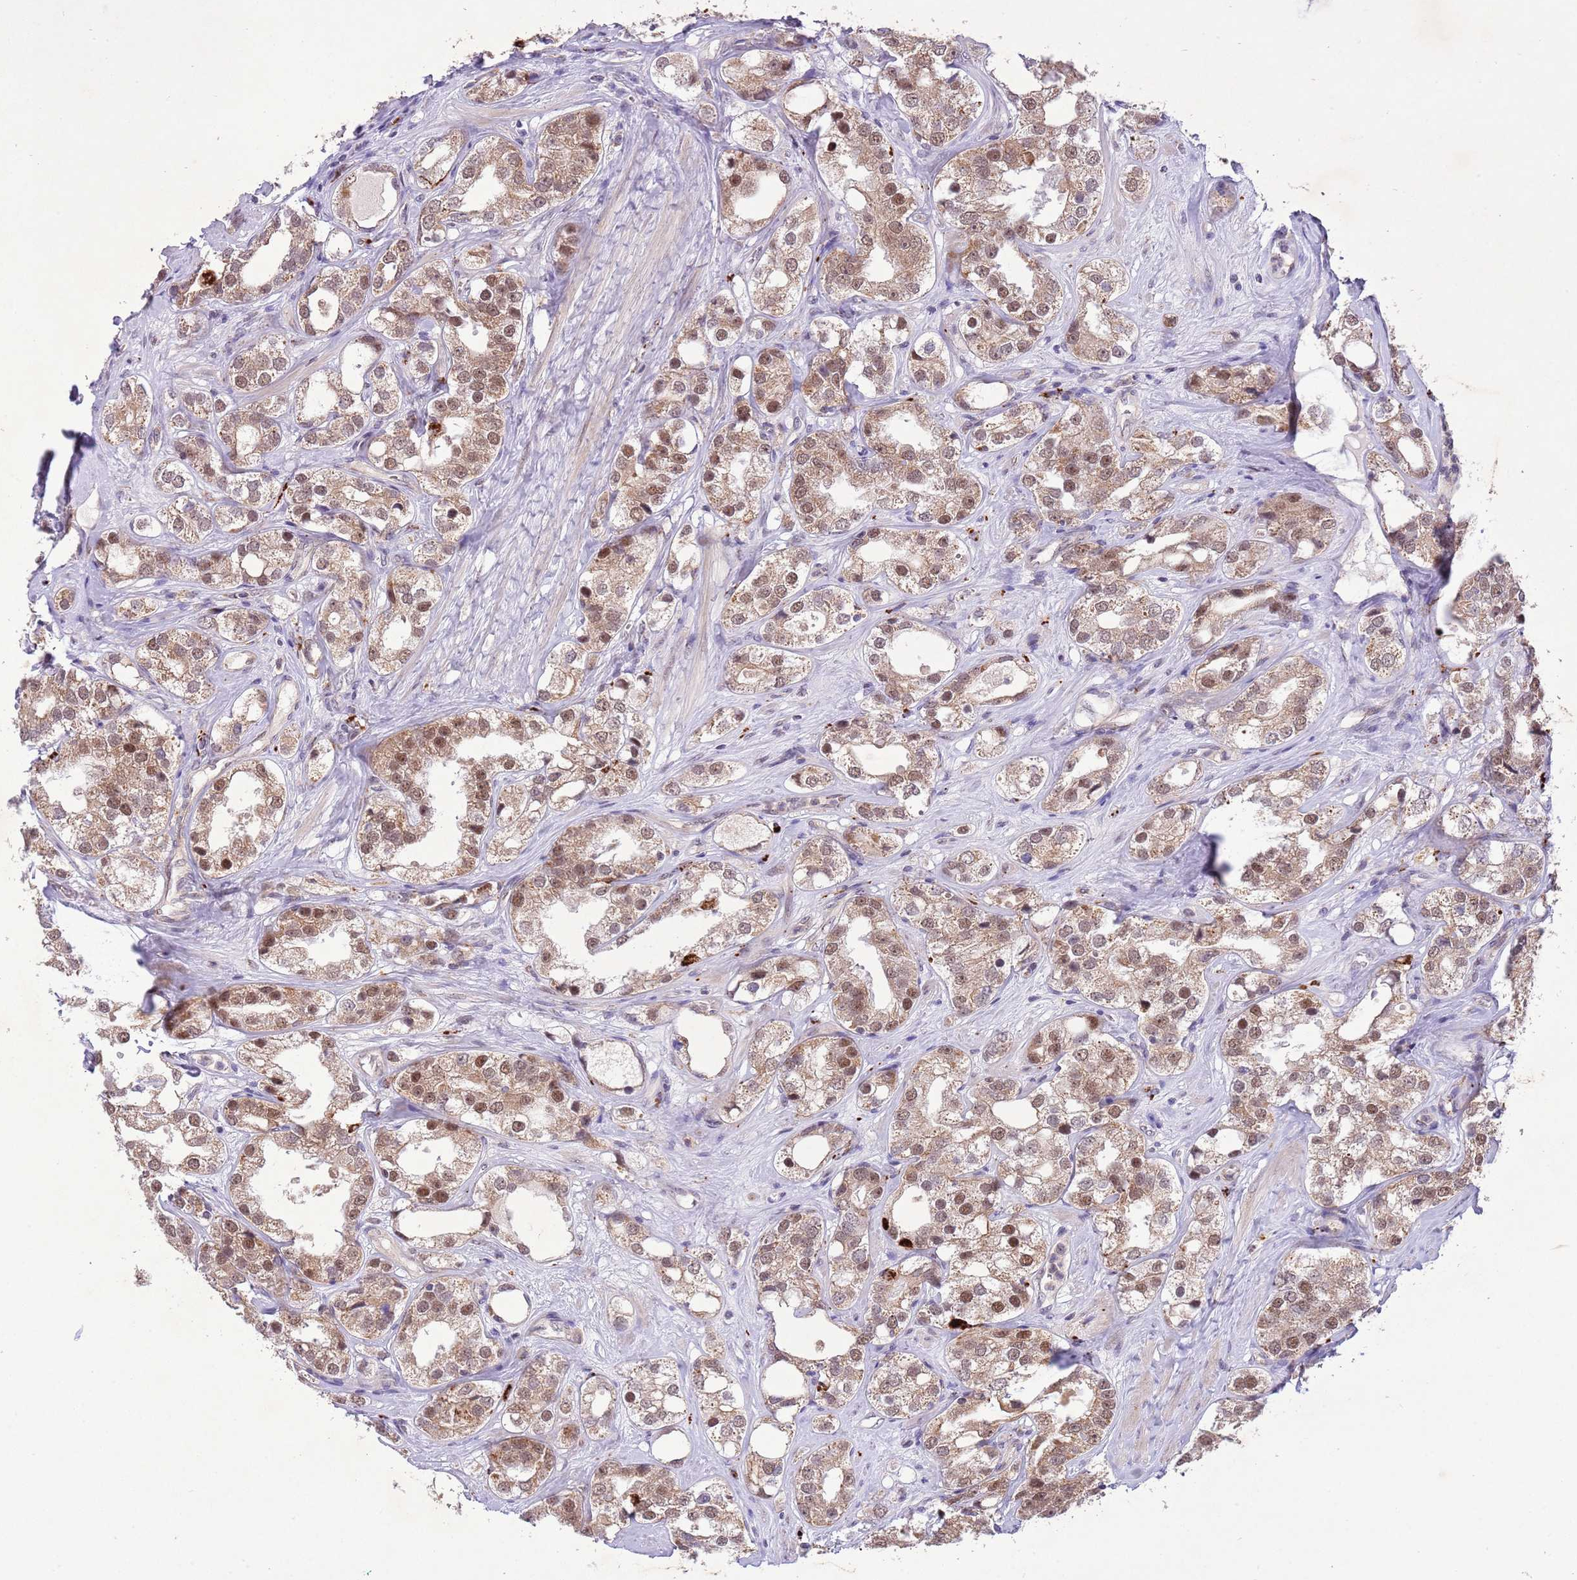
{"staining": {"intensity": "moderate", "quantity": ">75%", "location": "cytoplasmic/membranous,nuclear"}, "tissue": "prostate cancer", "cell_type": "Tumor cells", "image_type": "cancer", "snomed": [{"axis": "morphology", "description": "Adenocarcinoma, NOS"}, {"axis": "topography", "description": "Prostate"}], "caption": "Approximately >75% of tumor cells in prostate cancer (adenocarcinoma) demonstrate moderate cytoplasmic/membranous and nuclear protein expression as visualized by brown immunohistochemical staining.", "gene": "TRIM27", "patient": {"sex": "male", "age": 79}}